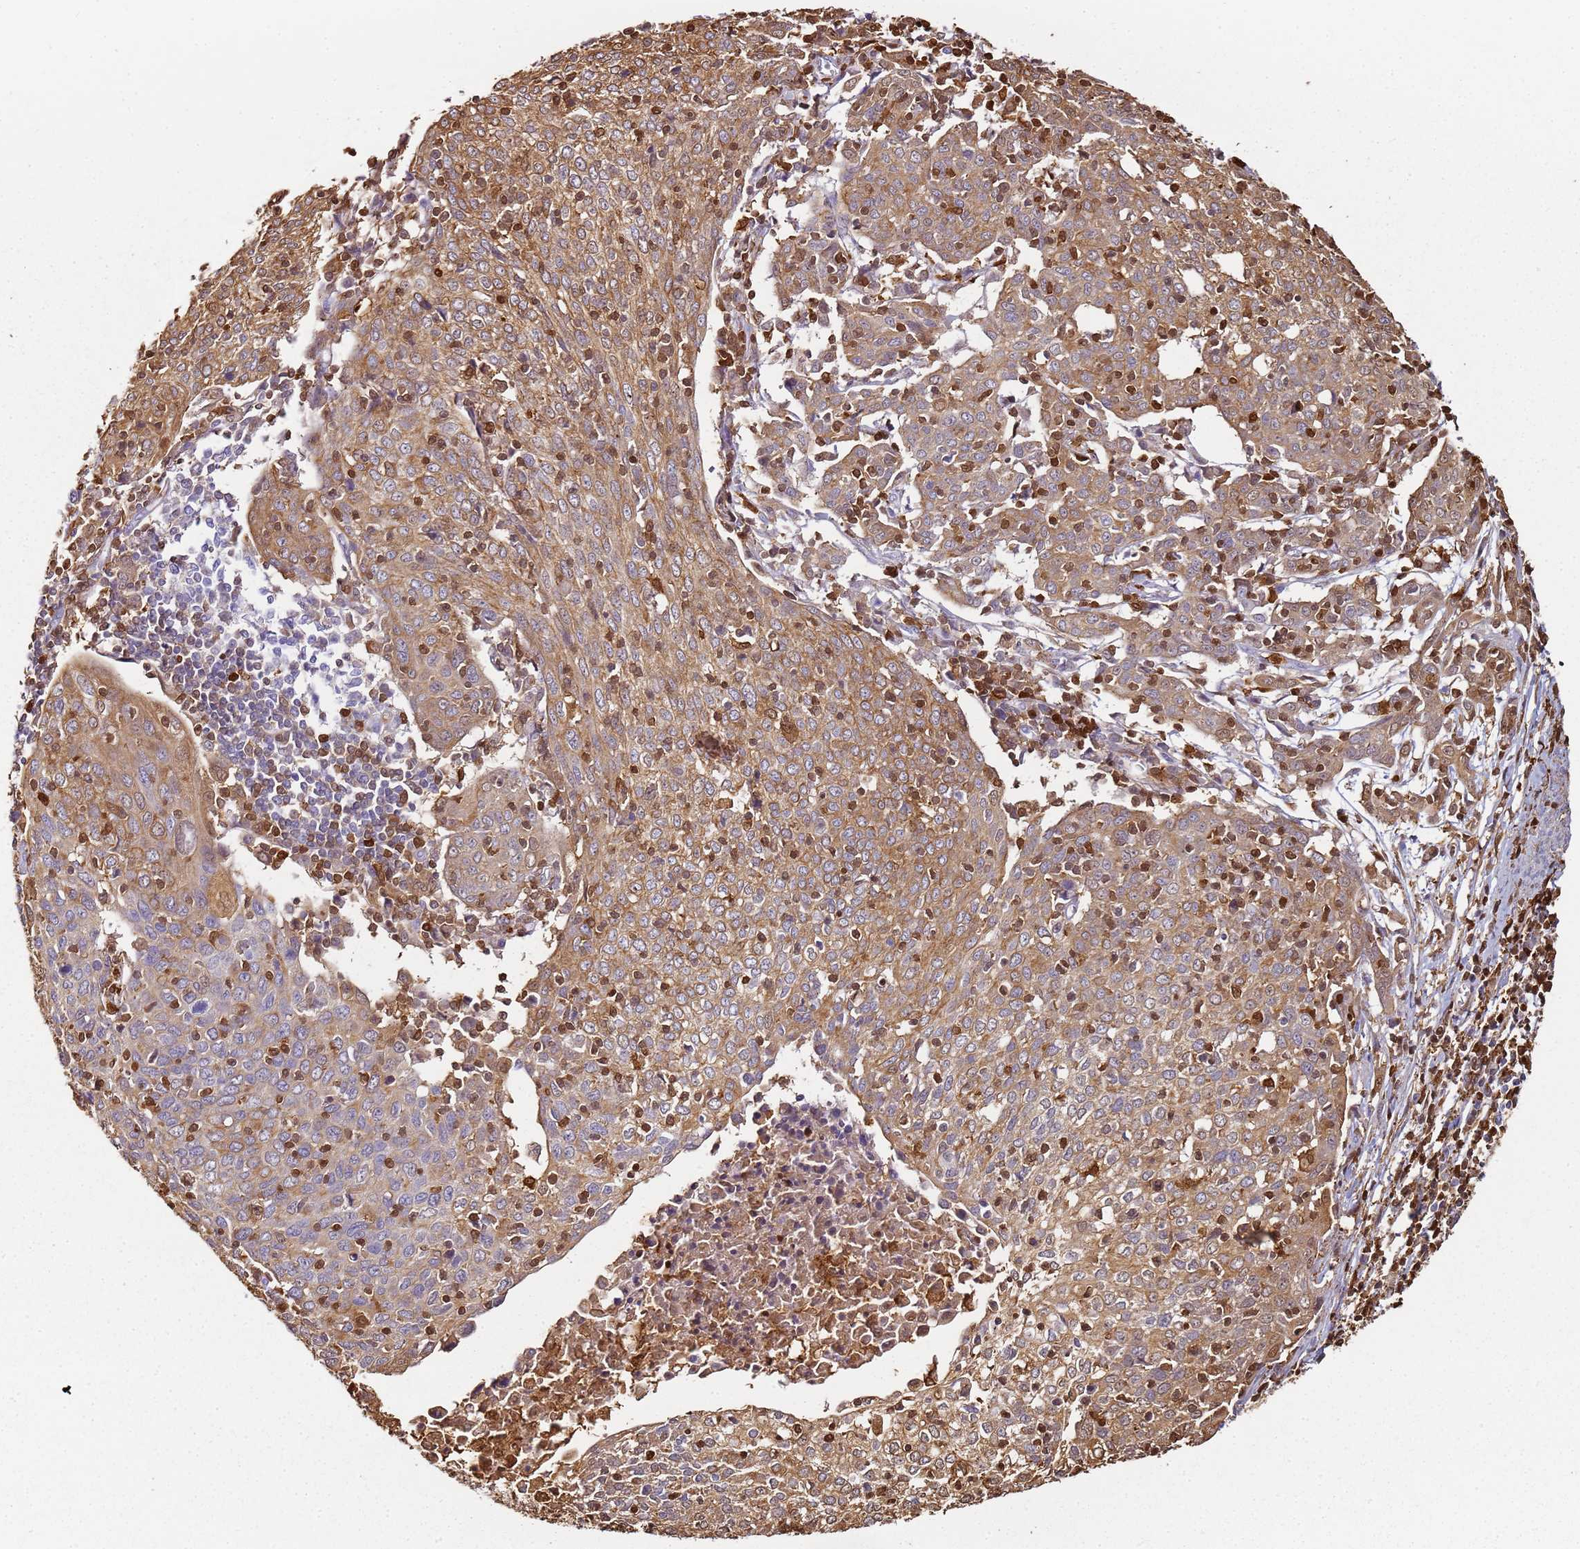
{"staining": {"intensity": "moderate", "quantity": ">75%", "location": "cytoplasmic/membranous,nuclear"}, "tissue": "cervical cancer", "cell_type": "Tumor cells", "image_type": "cancer", "snomed": [{"axis": "morphology", "description": "Squamous cell carcinoma, NOS"}, {"axis": "topography", "description": "Cervix"}], "caption": "Immunohistochemistry histopathology image of neoplastic tissue: cervical squamous cell carcinoma stained using immunohistochemistry demonstrates medium levels of moderate protein expression localized specifically in the cytoplasmic/membranous and nuclear of tumor cells, appearing as a cytoplasmic/membranous and nuclear brown color.", "gene": "S100A4", "patient": {"sex": "female", "age": 67}}